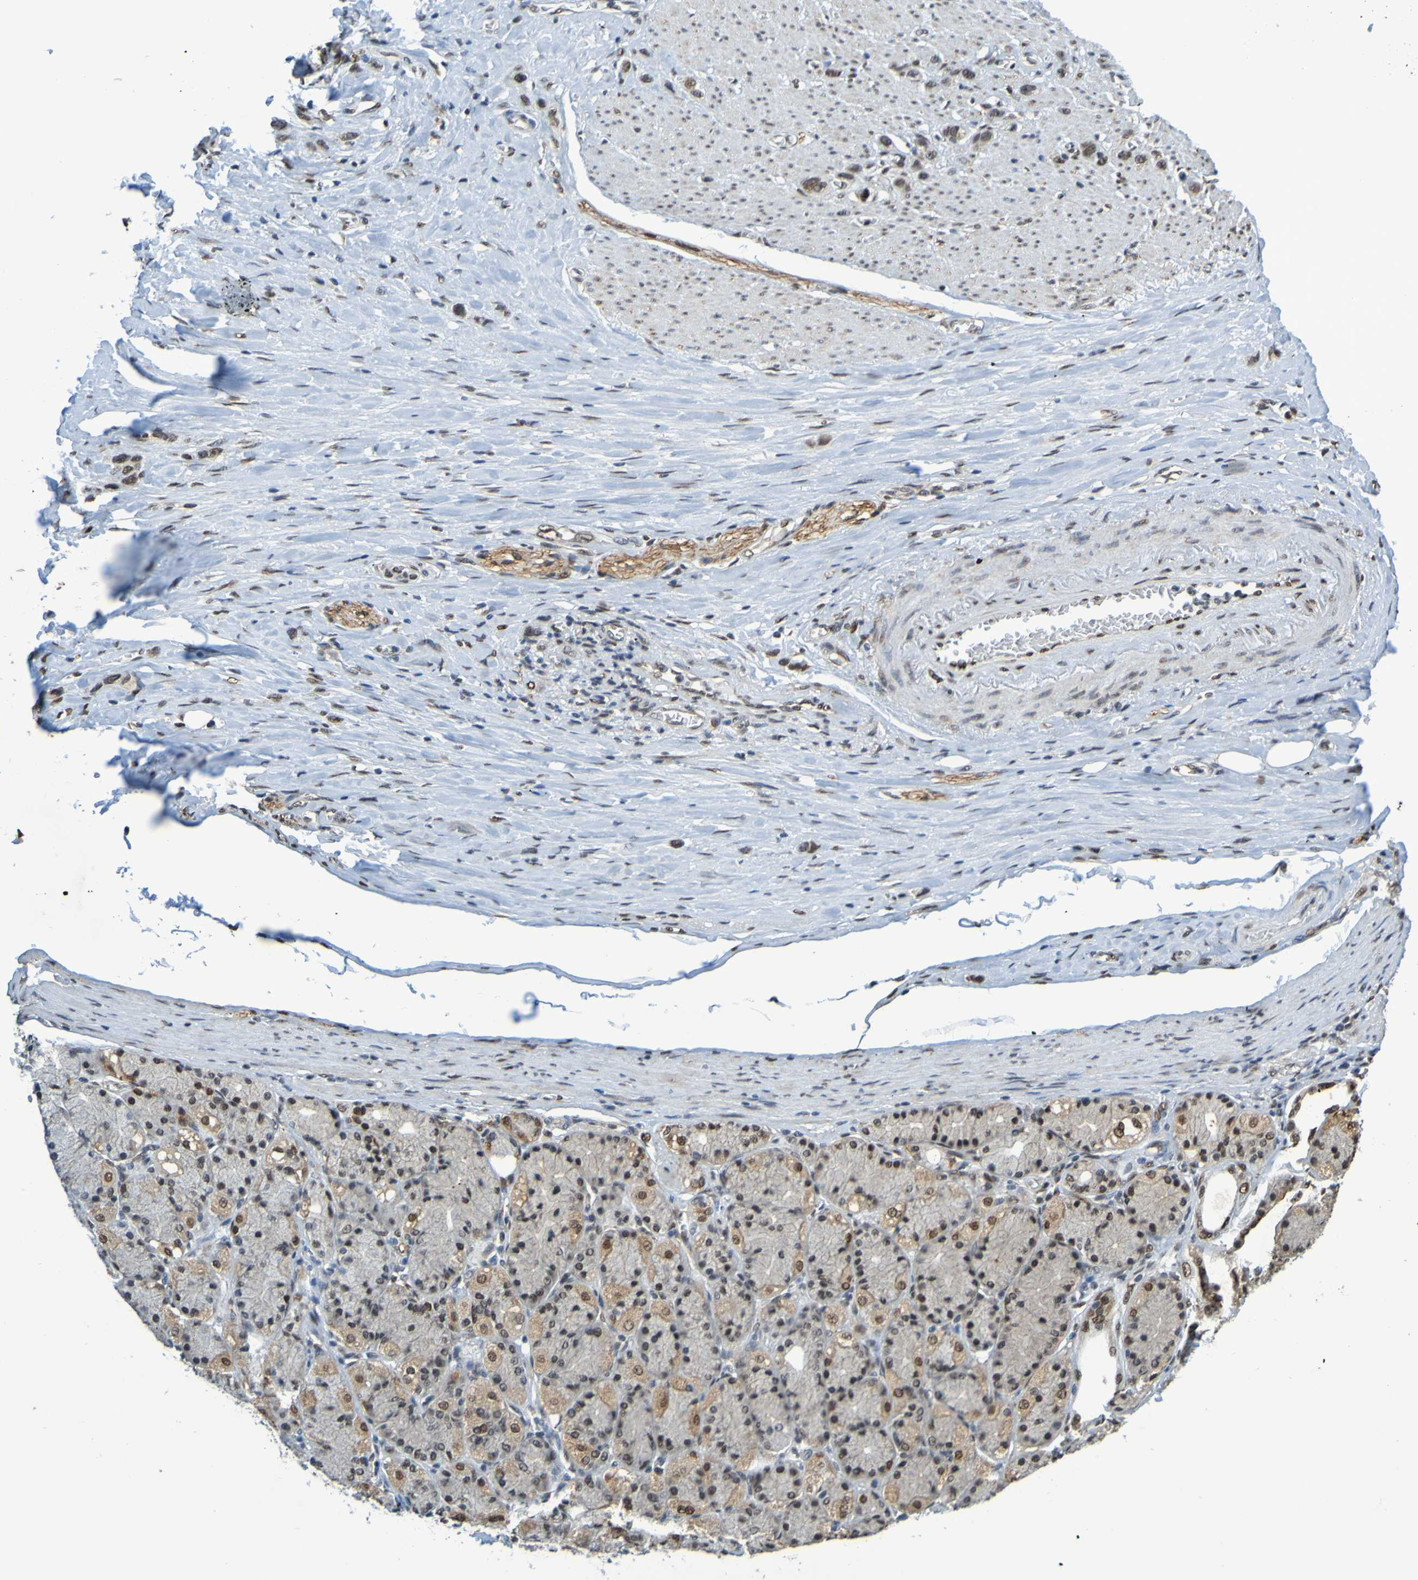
{"staining": {"intensity": "moderate", "quantity": ">75%", "location": "nuclear"}, "tissue": "stomach cancer", "cell_type": "Tumor cells", "image_type": "cancer", "snomed": [{"axis": "morphology", "description": "Normal tissue, NOS"}, {"axis": "morphology", "description": "Adenocarcinoma, NOS"}, {"axis": "morphology", "description": "Adenocarcinoma, High grade"}, {"axis": "topography", "description": "Stomach, upper"}, {"axis": "topography", "description": "Stomach"}], "caption": "This photomicrograph exhibits adenocarcinoma (high-grade) (stomach) stained with IHC to label a protein in brown. The nuclear of tumor cells show moderate positivity for the protein. Nuclei are counter-stained blue.", "gene": "HDAC2", "patient": {"sex": "female", "age": 65}}